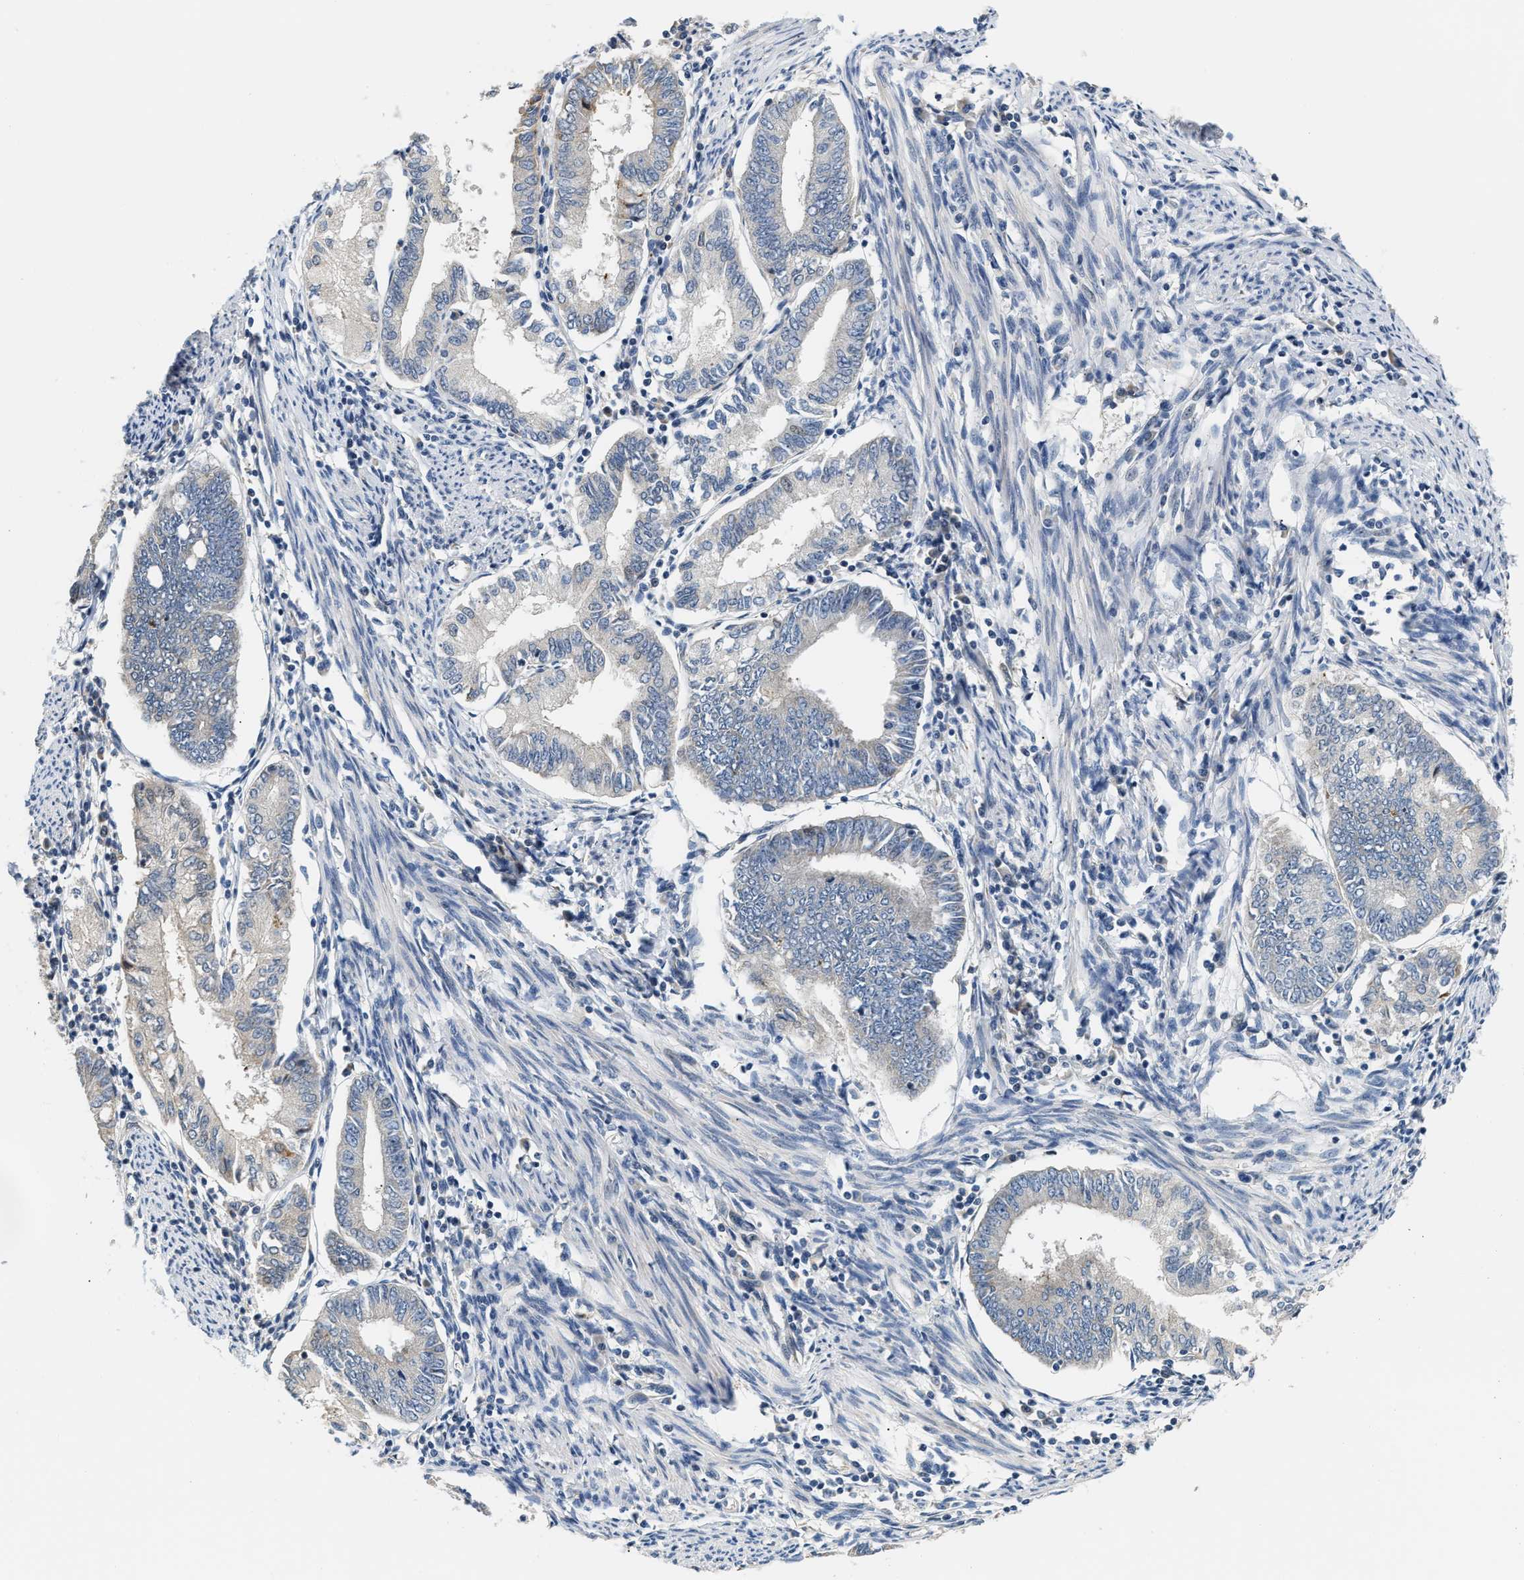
{"staining": {"intensity": "negative", "quantity": "none", "location": "none"}, "tissue": "endometrial cancer", "cell_type": "Tumor cells", "image_type": "cancer", "snomed": [{"axis": "morphology", "description": "Adenocarcinoma, NOS"}, {"axis": "topography", "description": "Endometrium"}], "caption": "Tumor cells show no significant protein positivity in endometrial cancer (adenocarcinoma). The staining was performed using DAB (3,3'-diaminobenzidine) to visualize the protein expression in brown, while the nuclei were stained in blue with hematoxylin (Magnification: 20x).", "gene": "TNIP2", "patient": {"sex": "female", "age": 86}}